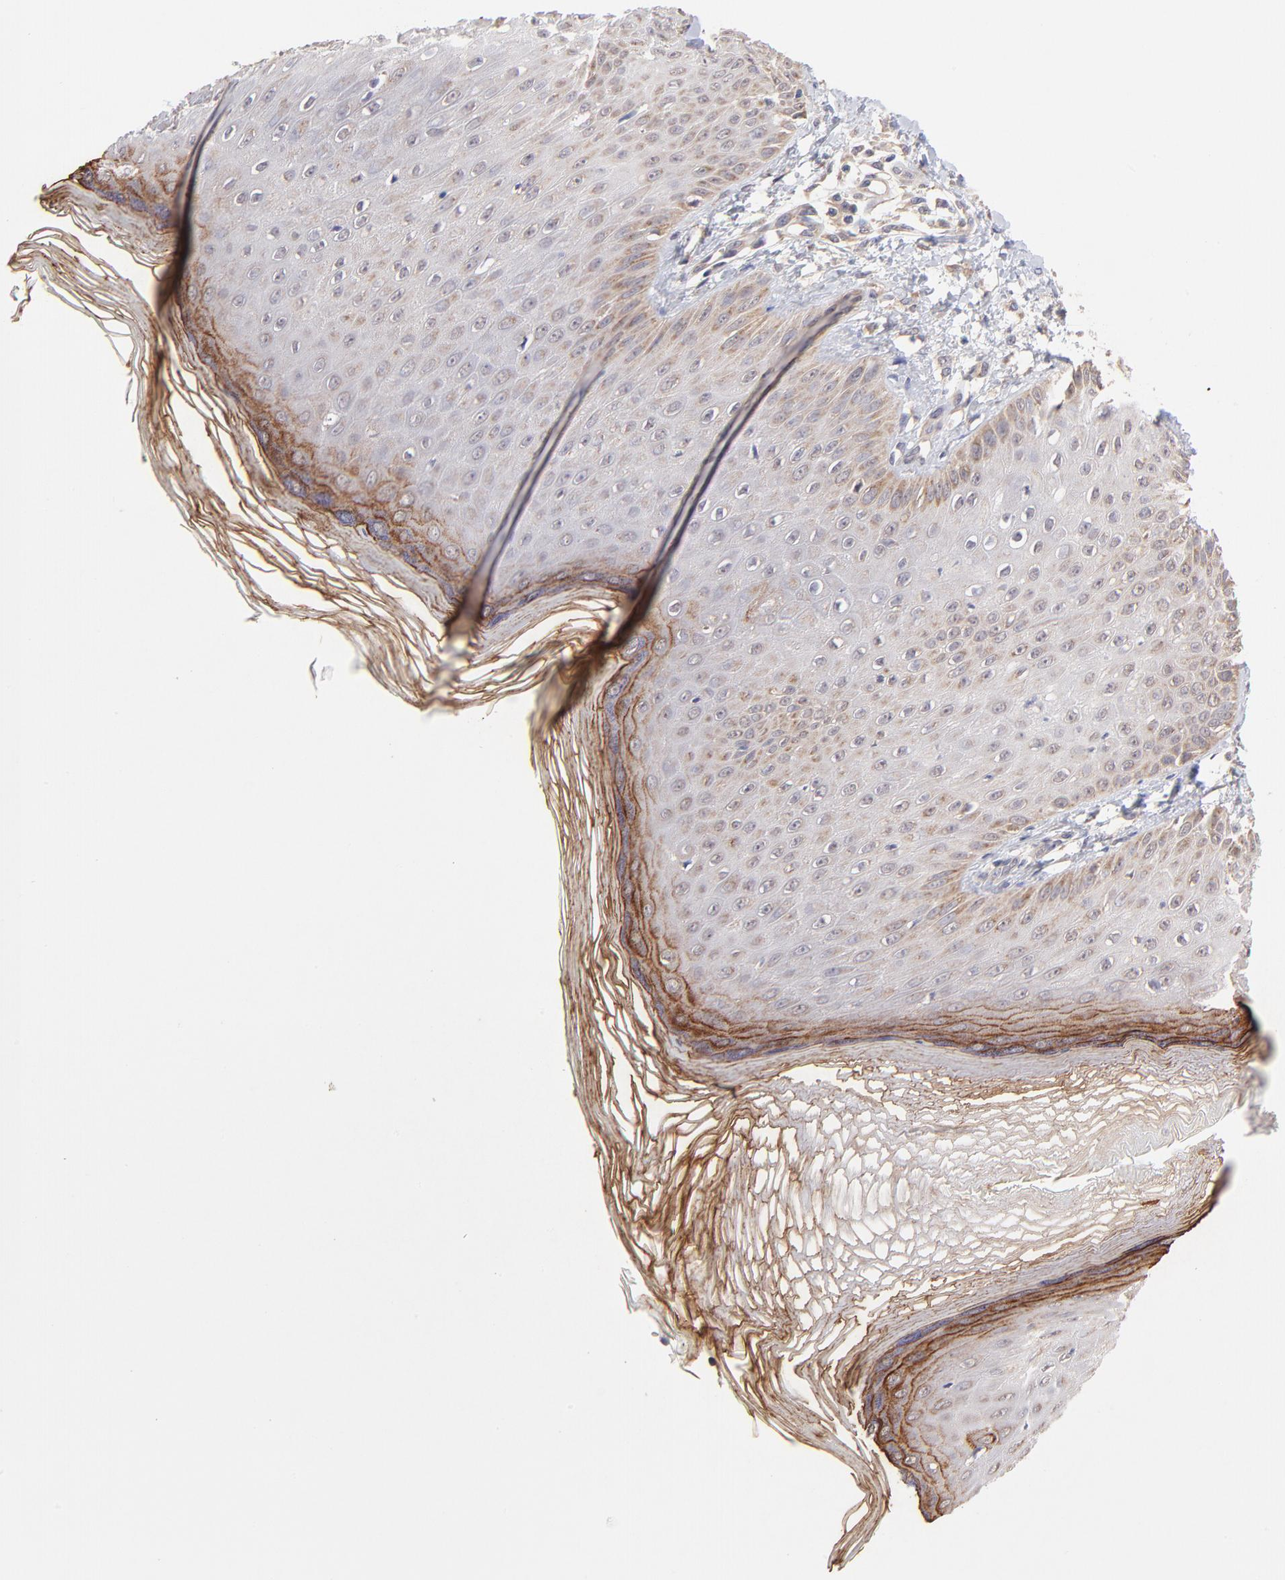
{"staining": {"intensity": "strong", "quantity": "25%-75%", "location": "cytoplasmic/membranous"}, "tissue": "skin", "cell_type": "Epidermal cells", "image_type": "normal", "snomed": [{"axis": "morphology", "description": "Normal tissue, NOS"}, {"axis": "morphology", "description": "Inflammation, NOS"}, {"axis": "topography", "description": "Soft tissue"}, {"axis": "topography", "description": "Anal"}], "caption": "The image demonstrates staining of unremarkable skin, revealing strong cytoplasmic/membranous protein positivity (brown color) within epidermal cells. The protein is stained brown, and the nuclei are stained in blue (DAB IHC with brightfield microscopy, high magnification).", "gene": "UBE2H", "patient": {"sex": "female", "age": 15}}